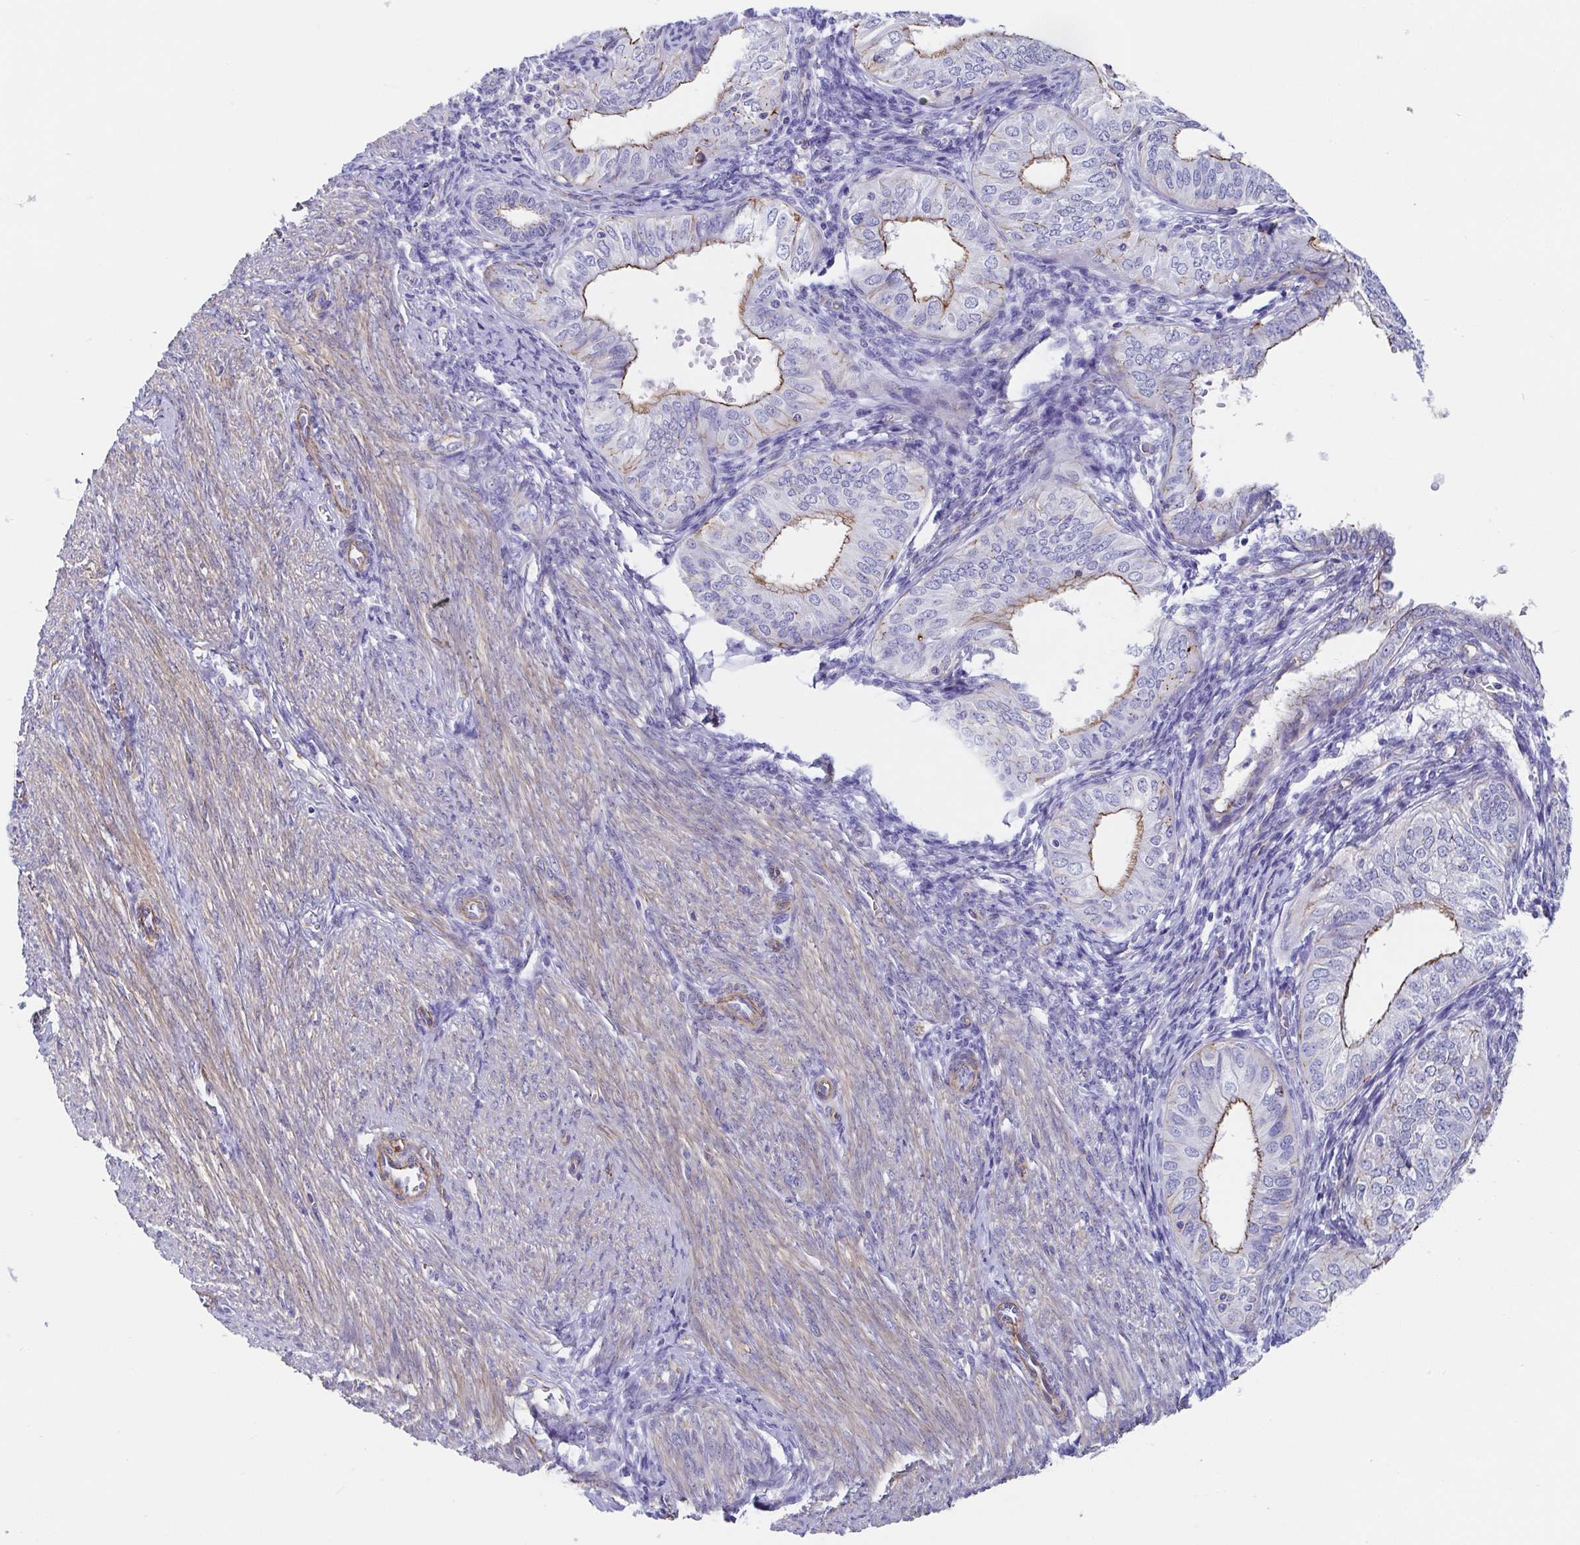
{"staining": {"intensity": "moderate", "quantity": "25%-75%", "location": "cytoplasmic/membranous"}, "tissue": "endometrial cancer", "cell_type": "Tumor cells", "image_type": "cancer", "snomed": [{"axis": "morphology", "description": "Adenocarcinoma, NOS"}, {"axis": "topography", "description": "Endometrium"}], "caption": "Endometrial adenocarcinoma stained for a protein demonstrates moderate cytoplasmic/membranous positivity in tumor cells. Immunohistochemistry stains the protein in brown and the nuclei are stained blue.", "gene": "TRAM2", "patient": {"sex": "female", "age": 58}}